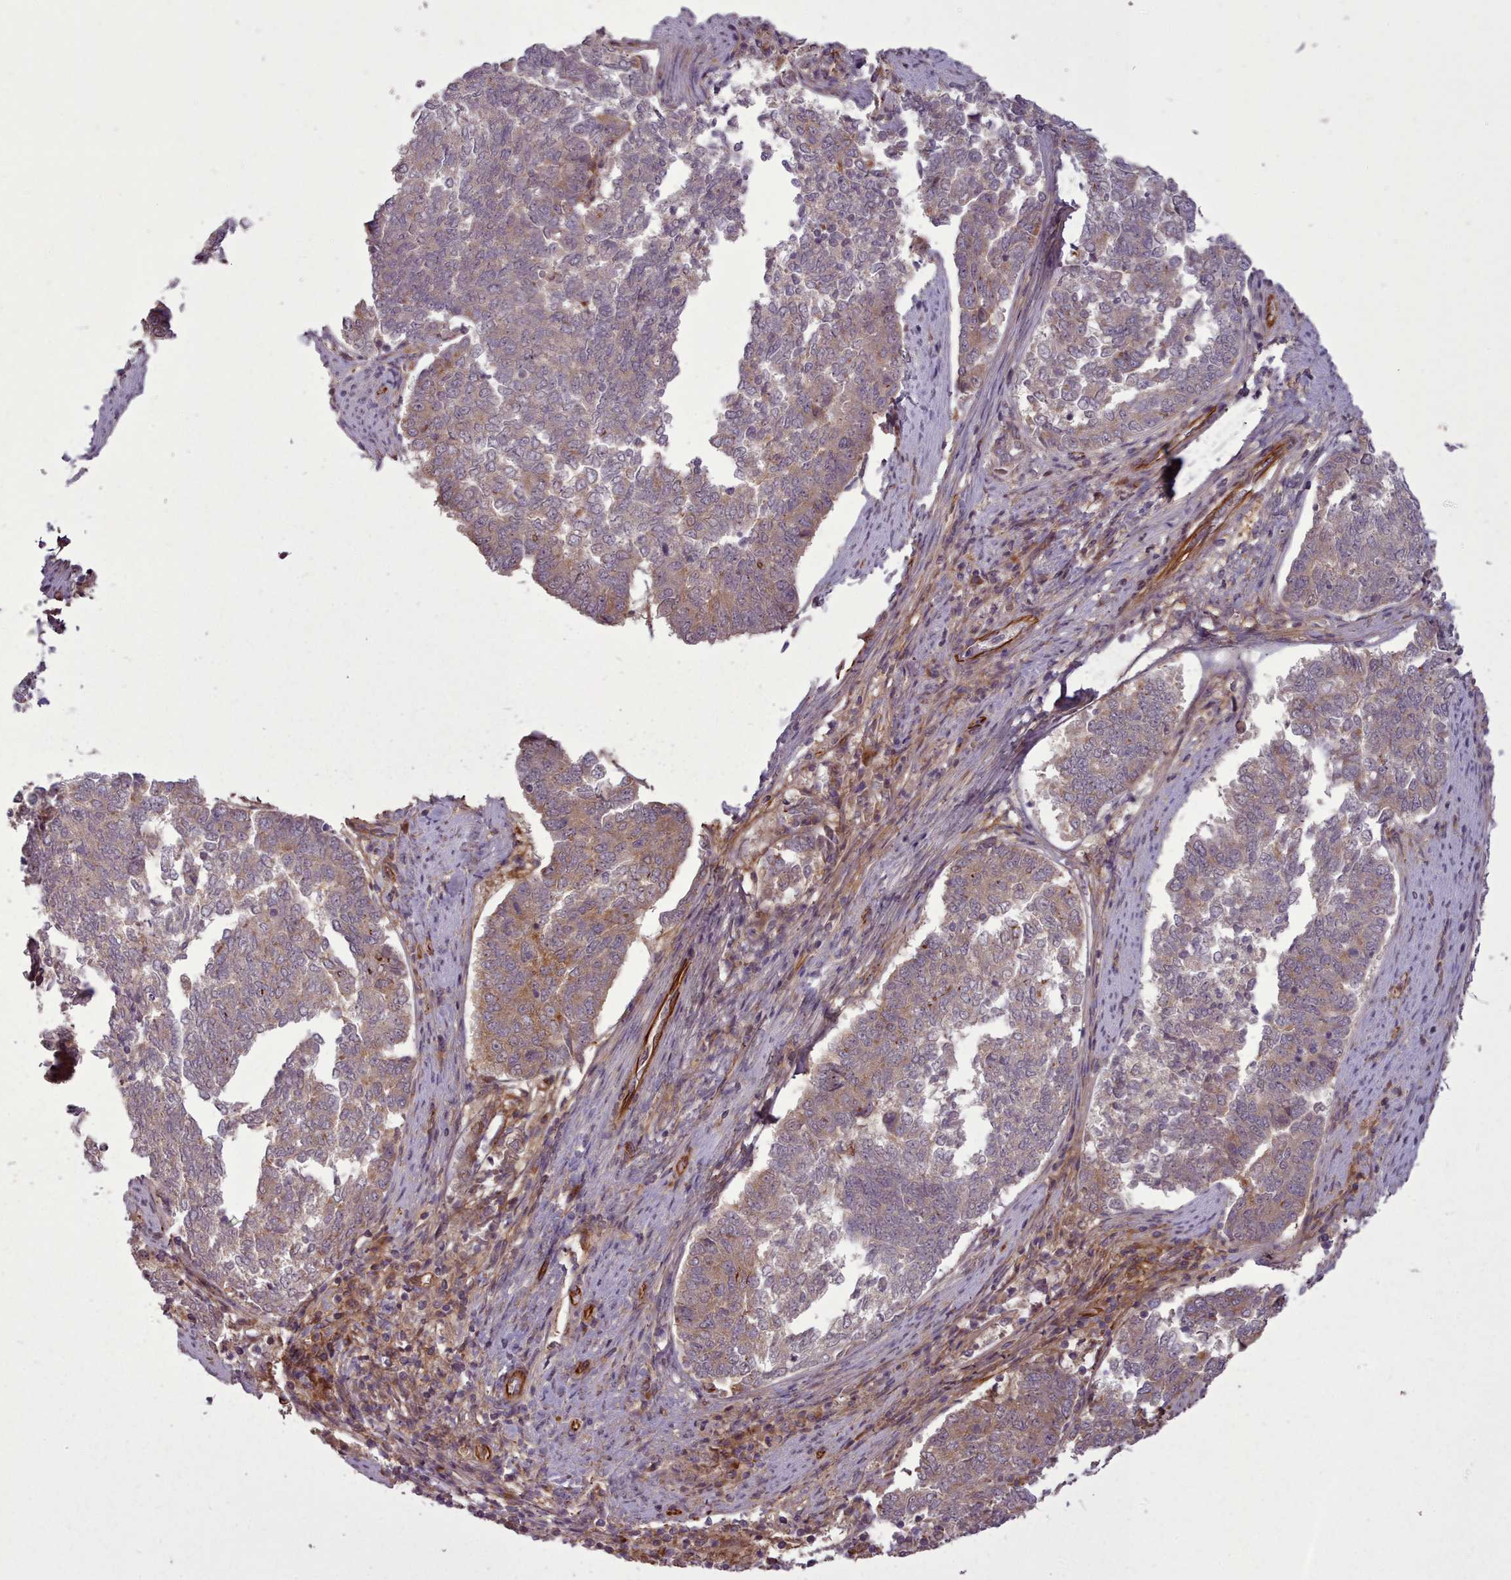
{"staining": {"intensity": "weak", "quantity": "25%-75%", "location": "cytoplasmic/membranous"}, "tissue": "endometrial cancer", "cell_type": "Tumor cells", "image_type": "cancer", "snomed": [{"axis": "morphology", "description": "Adenocarcinoma, NOS"}, {"axis": "topography", "description": "Endometrium"}], "caption": "Human adenocarcinoma (endometrial) stained with a protein marker exhibits weak staining in tumor cells.", "gene": "GBGT1", "patient": {"sex": "female", "age": 80}}